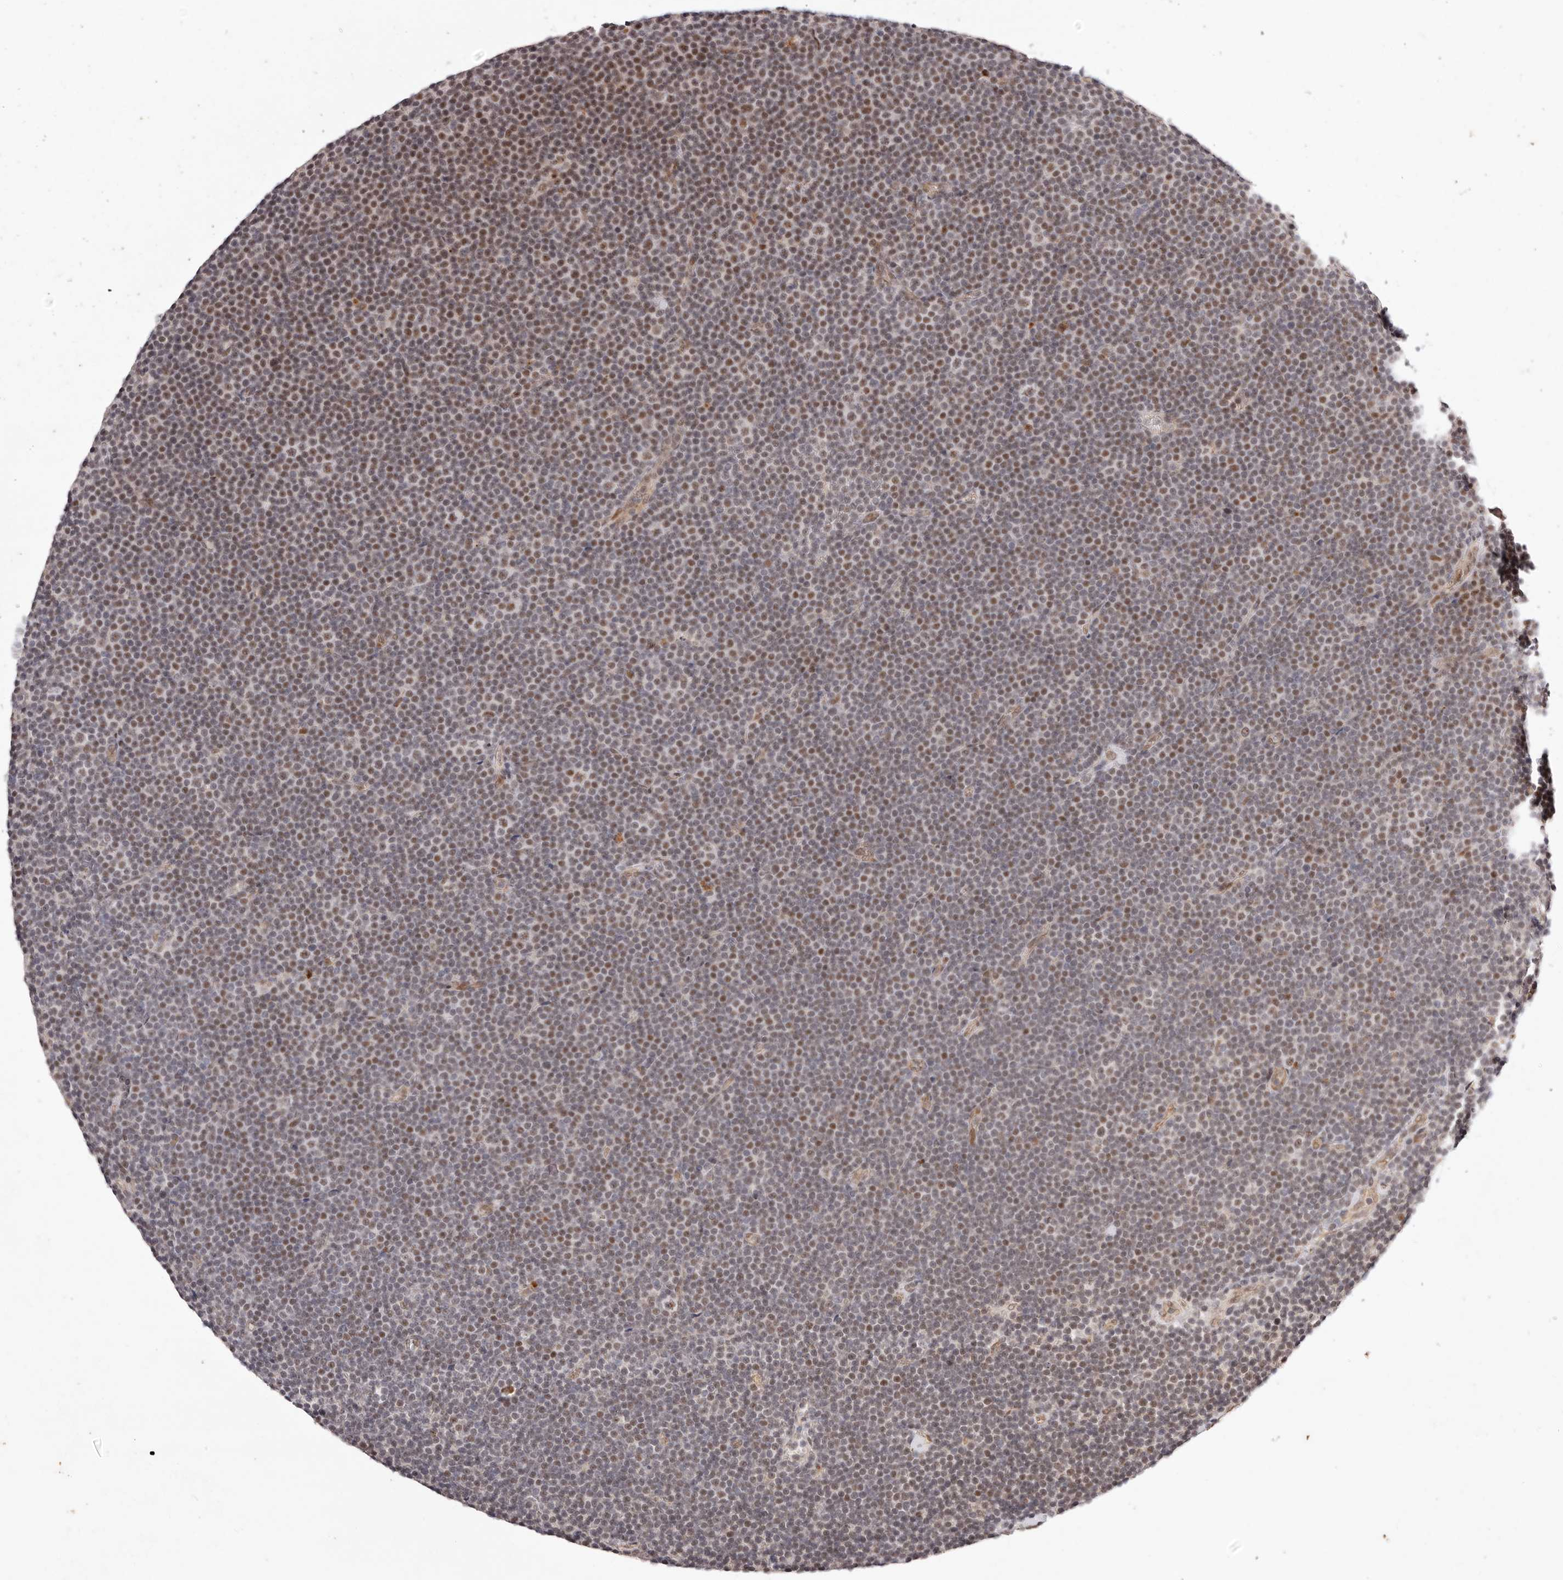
{"staining": {"intensity": "moderate", "quantity": "25%-75%", "location": "nuclear"}, "tissue": "lymphoma", "cell_type": "Tumor cells", "image_type": "cancer", "snomed": [{"axis": "morphology", "description": "Malignant lymphoma, non-Hodgkin's type, Low grade"}, {"axis": "topography", "description": "Lymph node"}], "caption": "Immunohistochemistry (IHC) of human malignant lymphoma, non-Hodgkin's type (low-grade) demonstrates medium levels of moderate nuclear expression in about 25%-75% of tumor cells. (DAB IHC with brightfield microscopy, high magnification).", "gene": "WRN", "patient": {"sex": "female", "age": 67}}